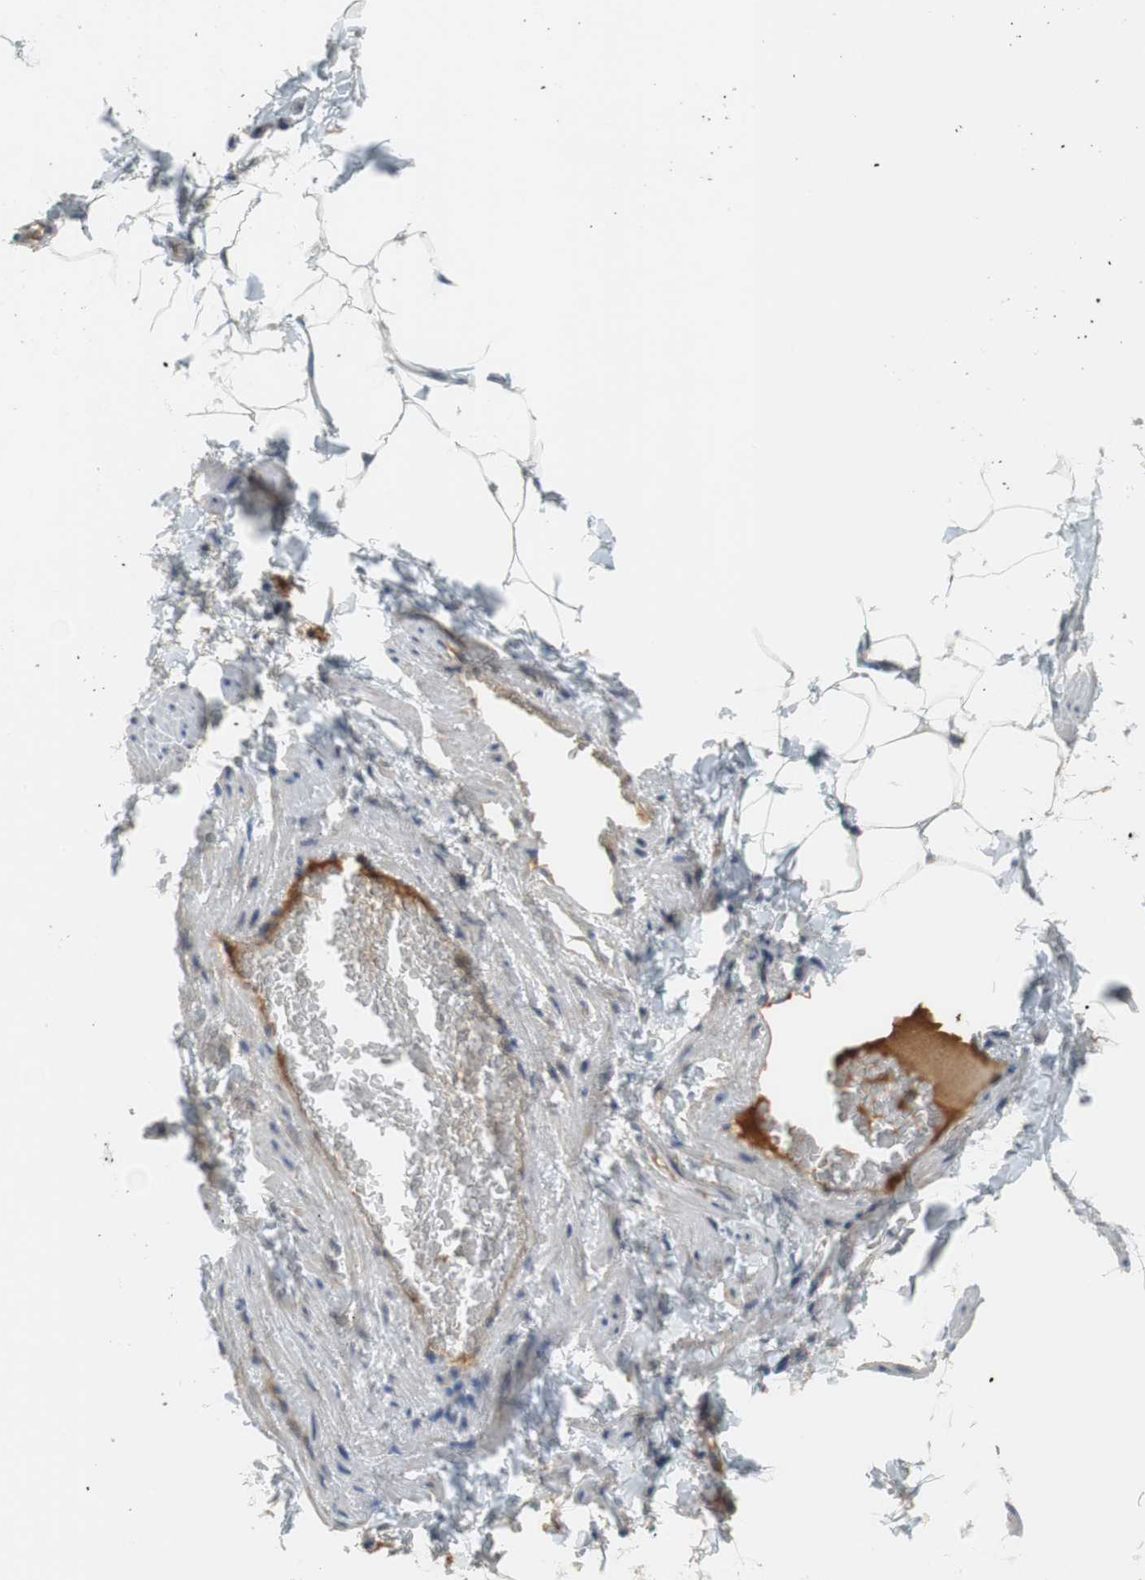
{"staining": {"intensity": "moderate", "quantity": ">75%", "location": "cytoplasmic/membranous"}, "tissue": "adipose tissue", "cell_type": "Adipocytes", "image_type": "normal", "snomed": [{"axis": "morphology", "description": "Normal tissue, NOS"}, {"axis": "topography", "description": "Vascular tissue"}], "caption": "The immunohistochemical stain shows moderate cytoplasmic/membranous expression in adipocytes of unremarkable adipose tissue.", "gene": "C4A", "patient": {"sex": "male", "age": 41}}